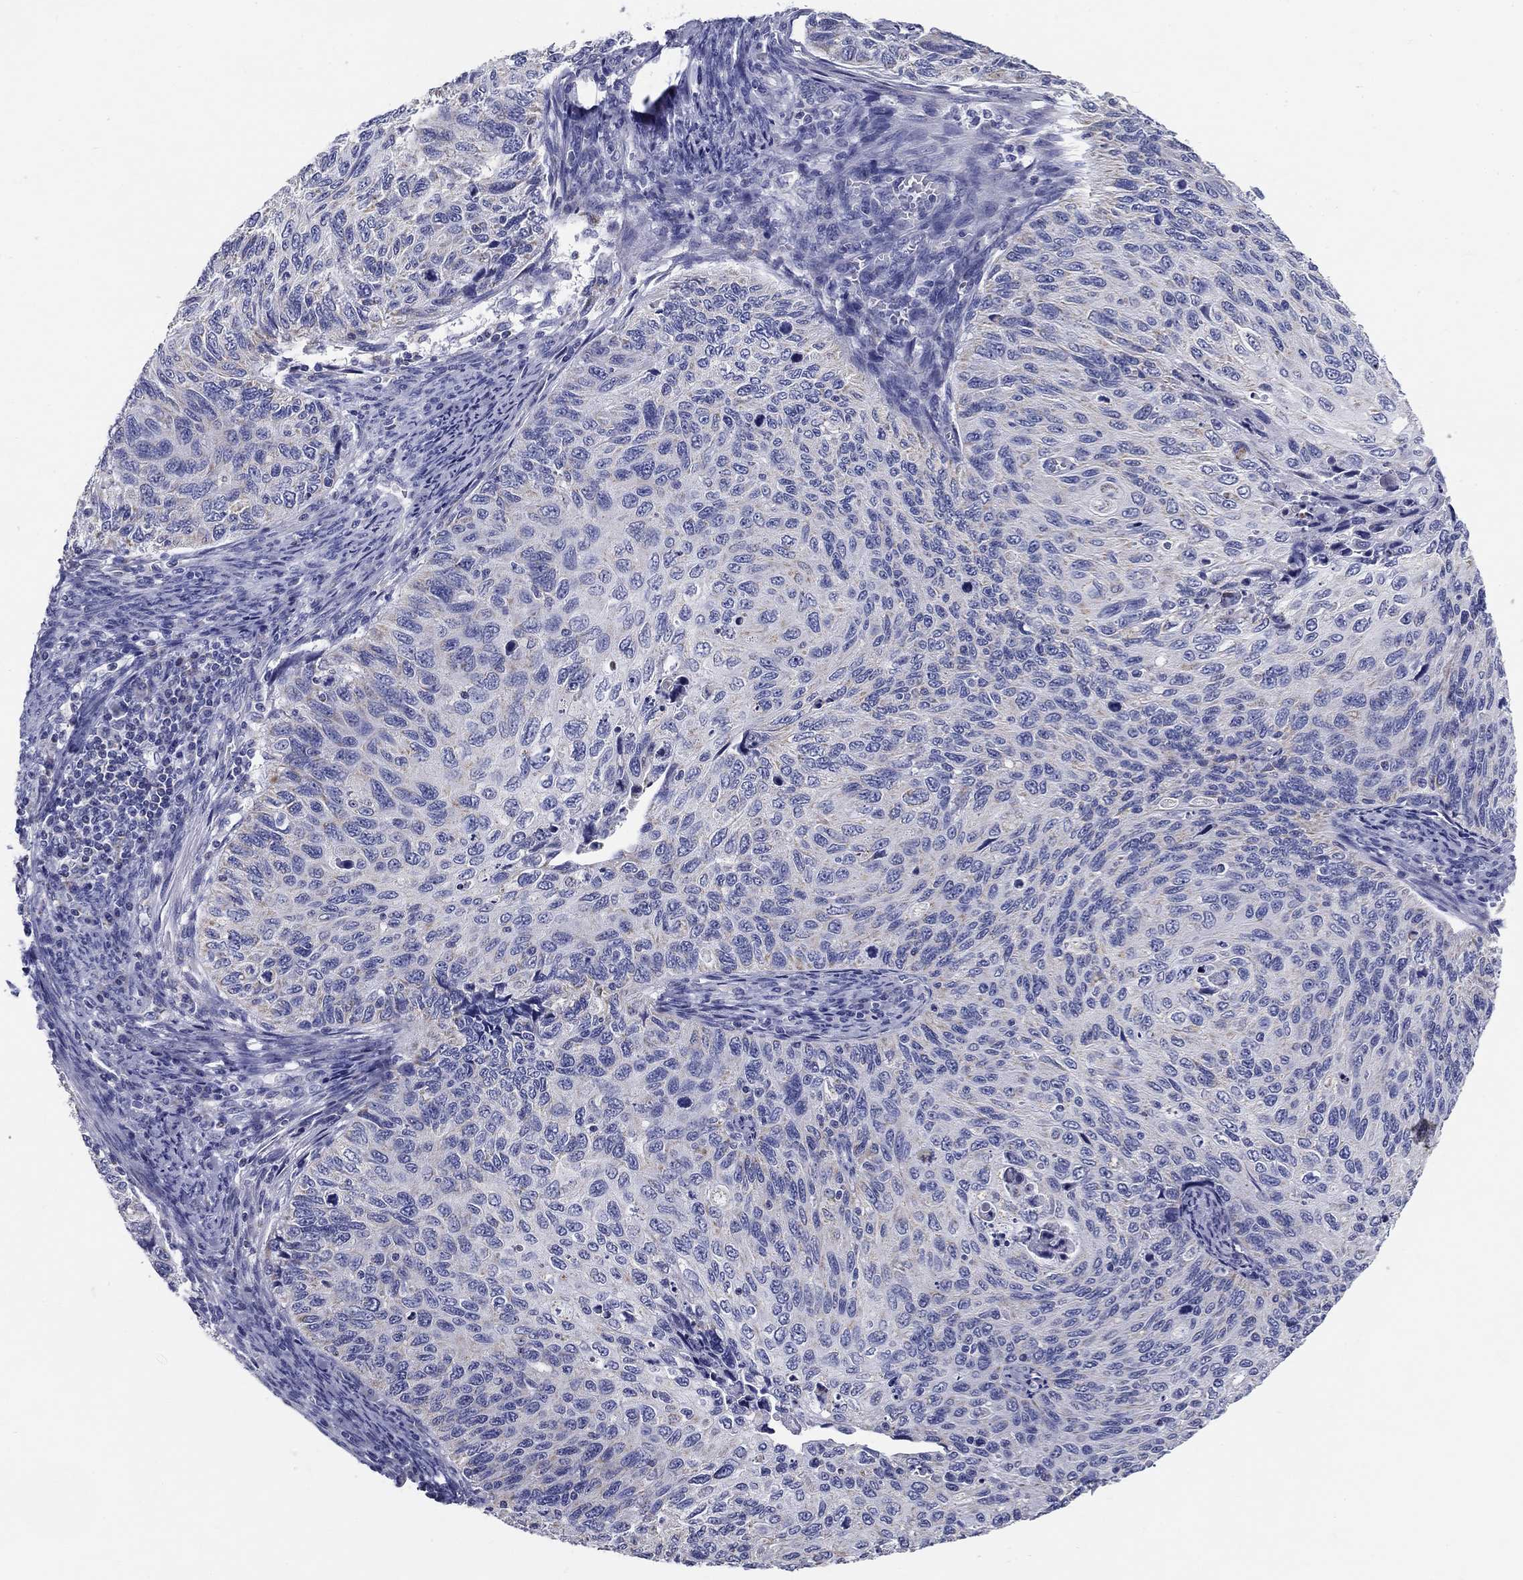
{"staining": {"intensity": "negative", "quantity": "none", "location": "none"}, "tissue": "cervical cancer", "cell_type": "Tumor cells", "image_type": "cancer", "snomed": [{"axis": "morphology", "description": "Squamous cell carcinoma, NOS"}, {"axis": "topography", "description": "Cervix"}], "caption": "A histopathology image of human squamous cell carcinoma (cervical) is negative for staining in tumor cells. (DAB (3,3'-diaminobenzidine) IHC visualized using brightfield microscopy, high magnification).", "gene": "UPB1", "patient": {"sex": "female", "age": 70}}